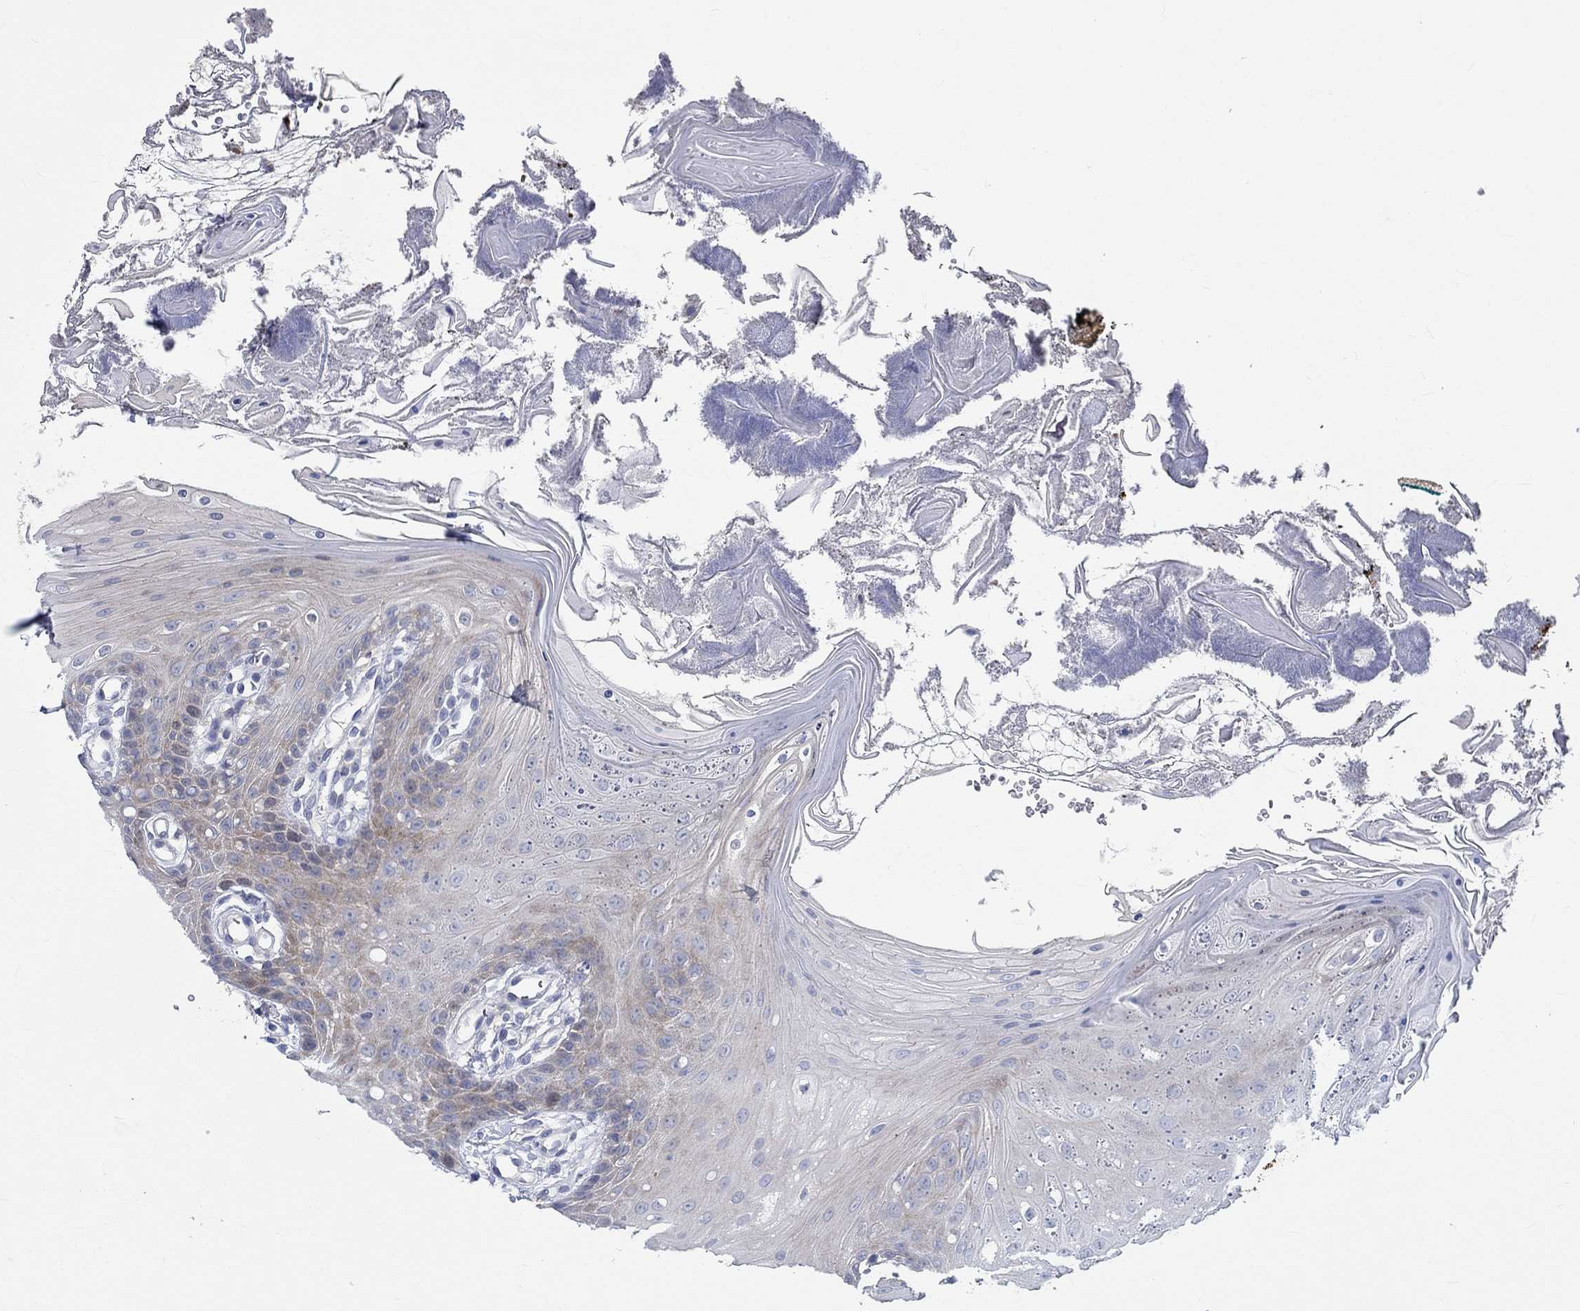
{"staining": {"intensity": "negative", "quantity": "none", "location": "none"}, "tissue": "oral mucosa", "cell_type": "Squamous epithelial cells", "image_type": "normal", "snomed": [{"axis": "morphology", "description": "Normal tissue, NOS"}, {"axis": "morphology", "description": "Squamous cell carcinoma, NOS"}, {"axis": "topography", "description": "Oral tissue"}, {"axis": "topography", "description": "Head-Neck"}], "caption": "Immunohistochemical staining of unremarkable human oral mucosa displays no significant expression in squamous epithelial cells. (DAB immunohistochemistry visualized using brightfield microscopy, high magnification).", "gene": "TNFAIP8L3", "patient": {"sex": "male", "age": 69}}